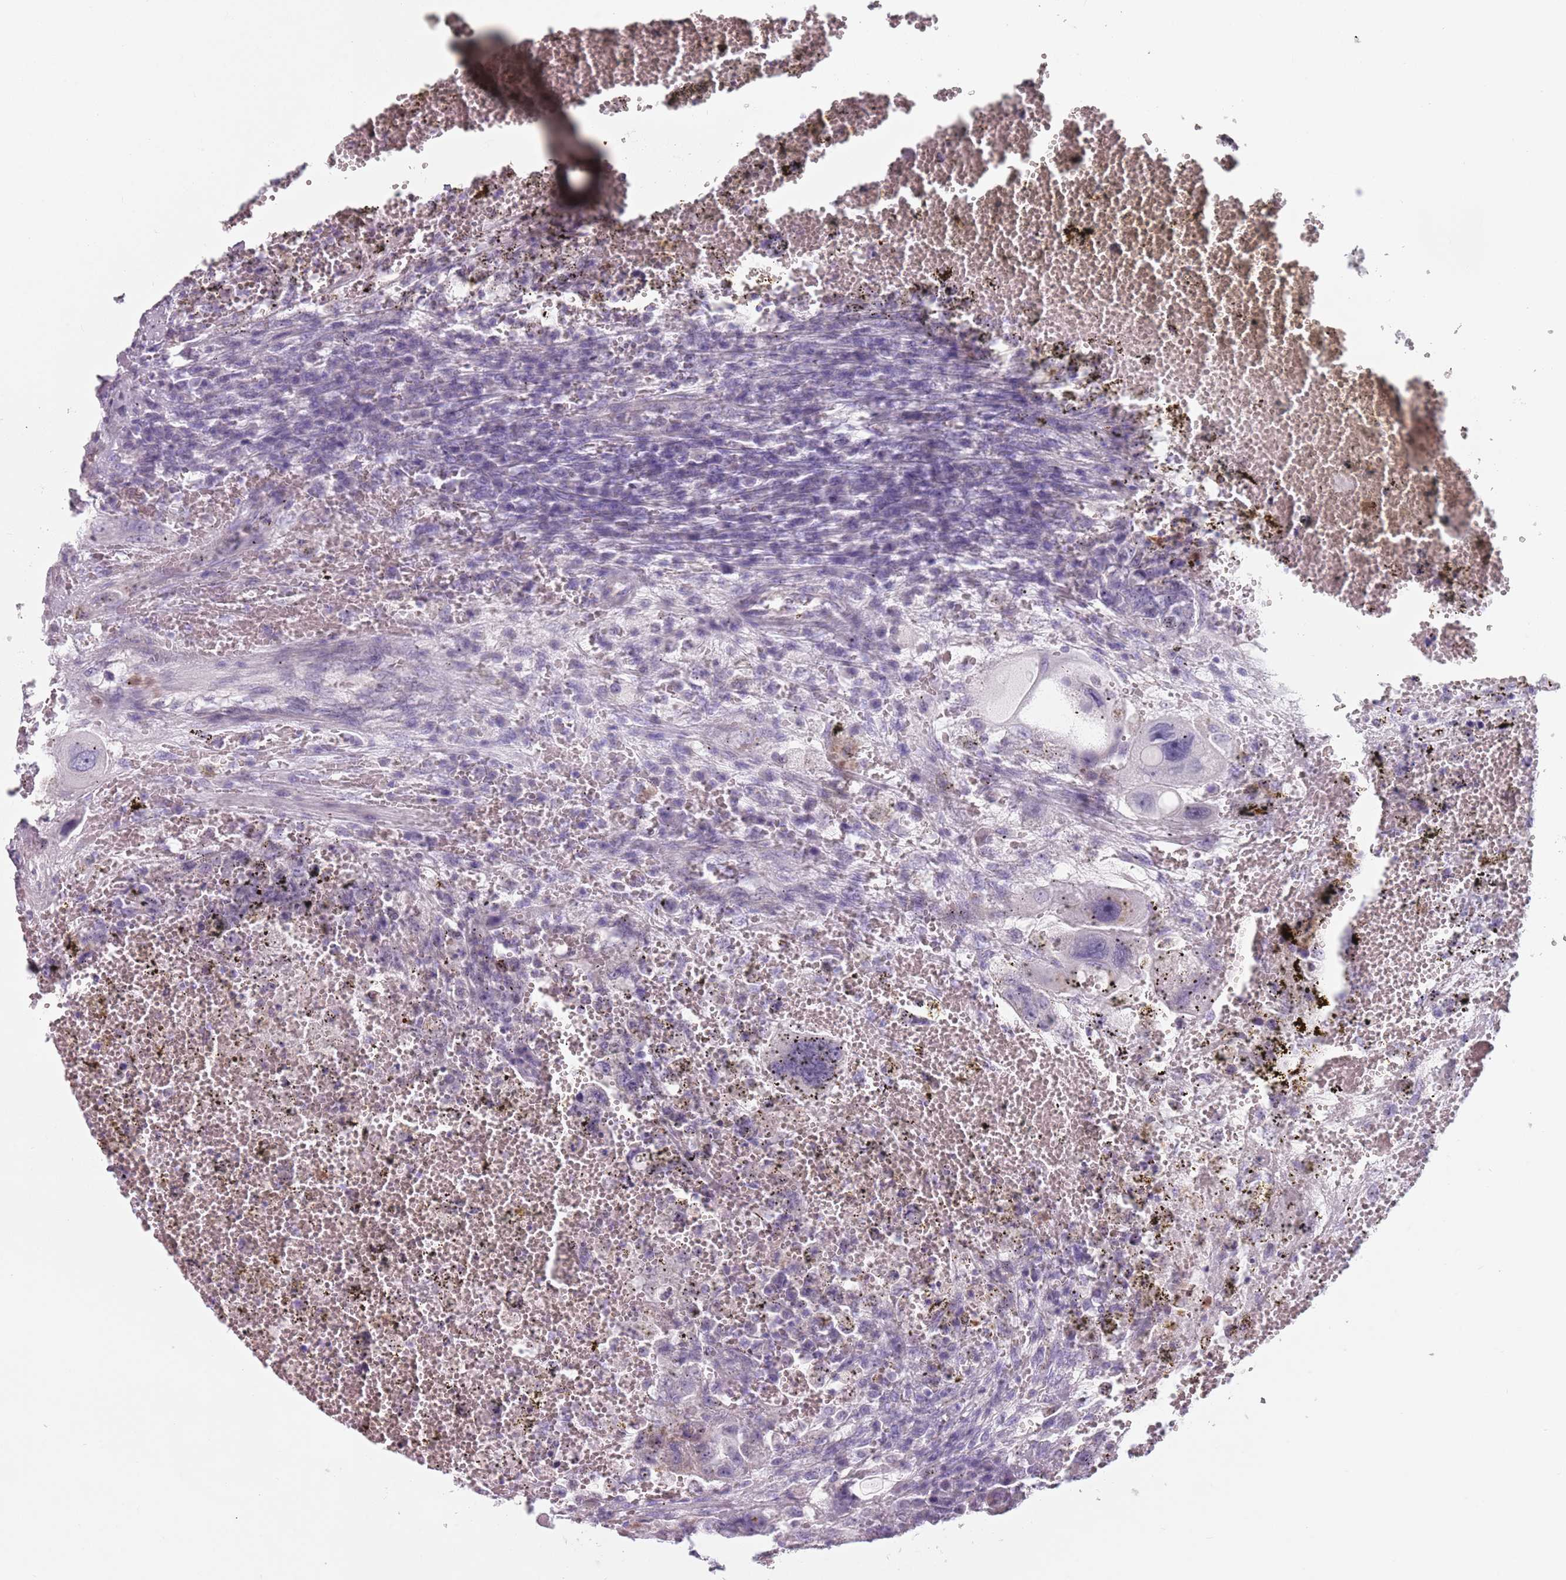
{"staining": {"intensity": "negative", "quantity": "none", "location": "none"}, "tissue": "testis cancer", "cell_type": "Tumor cells", "image_type": "cancer", "snomed": [{"axis": "morphology", "description": "Carcinoma, Embryonal, NOS"}, {"axis": "topography", "description": "Testis"}], "caption": "This is an immunohistochemistry (IHC) photomicrograph of testis embryonal carcinoma. There is no staining in tumor cells.", "gene": "ZNF584", "patient": {"sex": "male", "age": 26}}